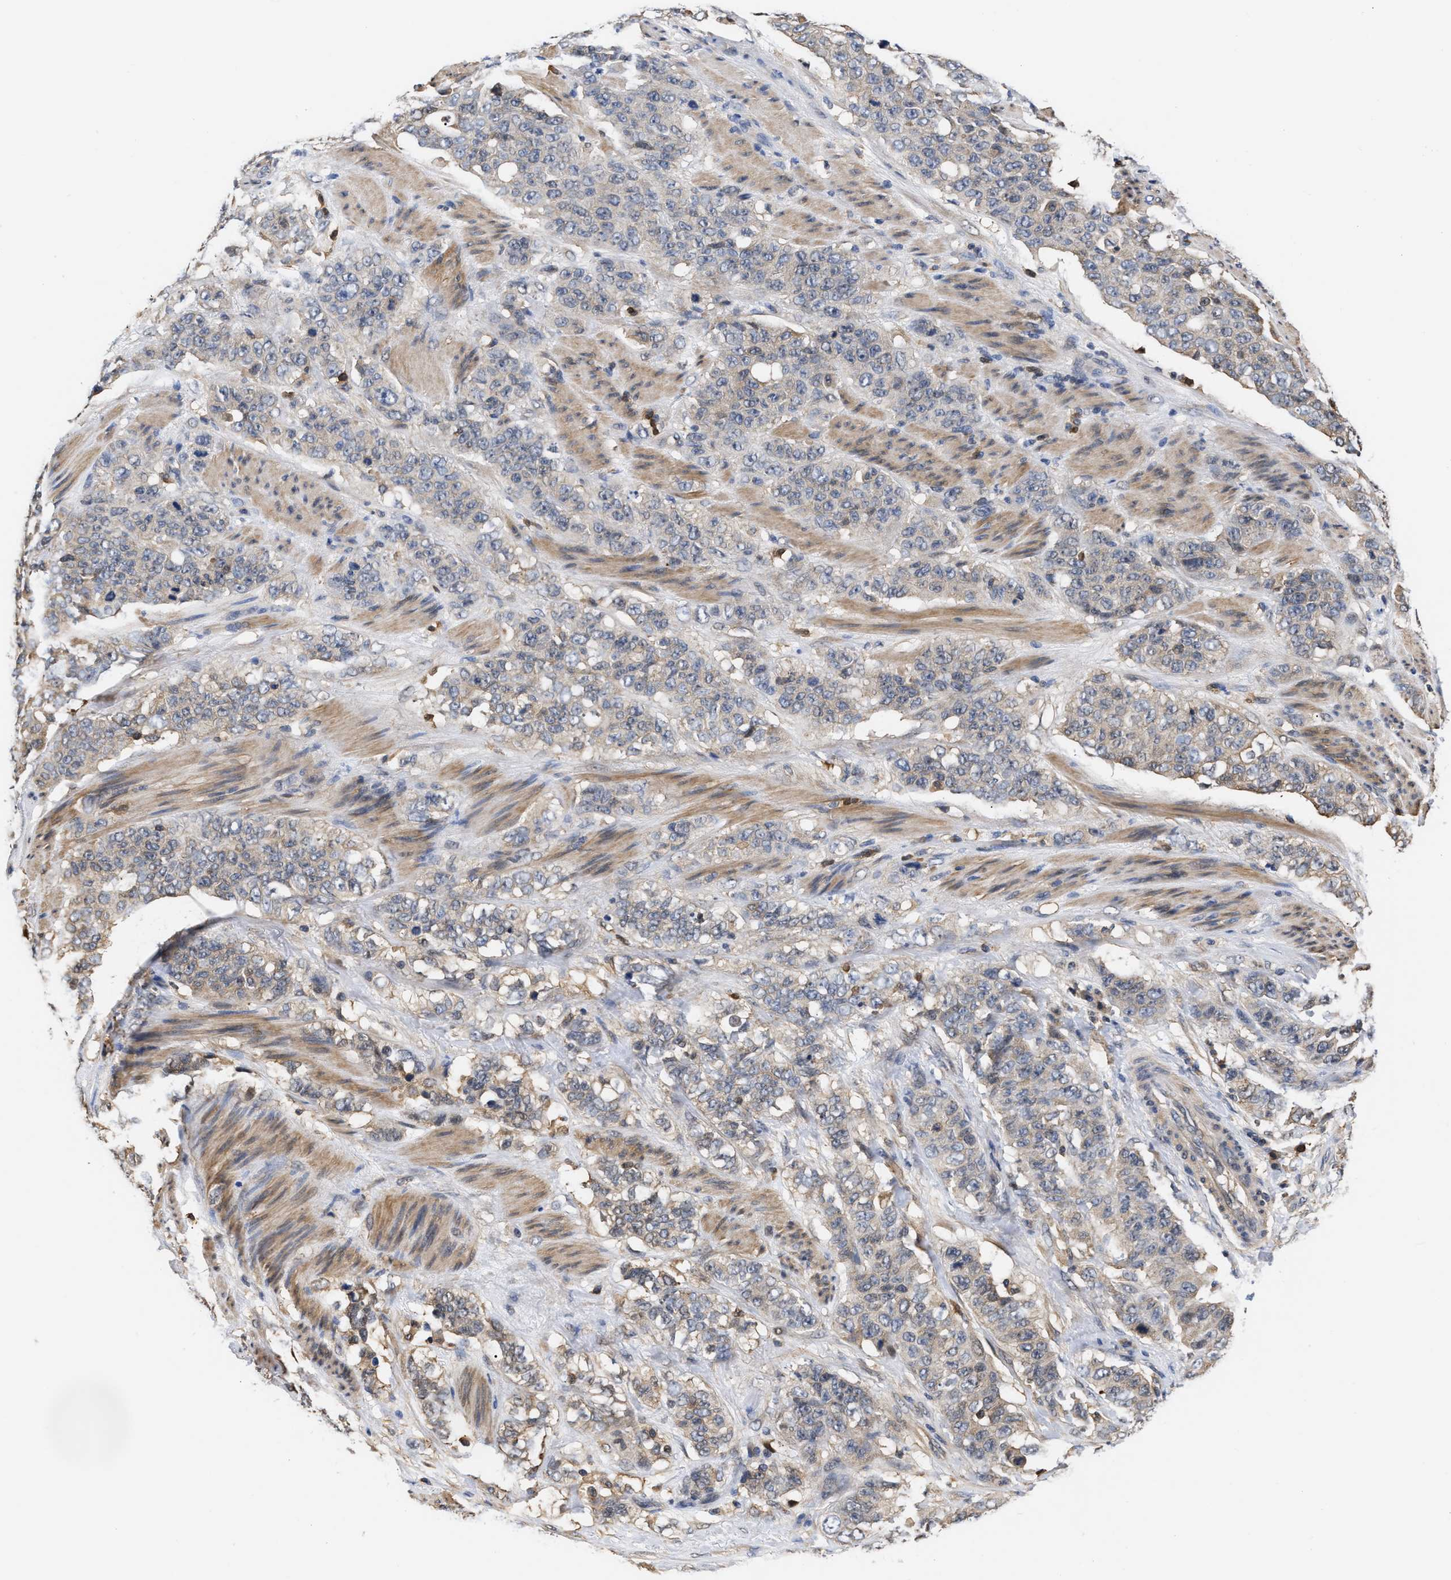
{"staining": {"intensity": "weak", "quantity": "<25%", "location": "cytoplasmic/membranous"}, "tissue": "stomach cancer", "cell_type": "Tumor cells", "image_type": "cancer", "snomed": [{"axis": "morphology", "description": "Adenocarcinoma, NOS"}, {"axis": "topography", "description": "Stomach"}], "caption": "DAB immunohistochemical staining of human stomach cancer (adenocarcinoma) shows no significant positivity in tumor cells.", "gene": "KLHDC1", "patient": {"sex": "male", "age": 48}}